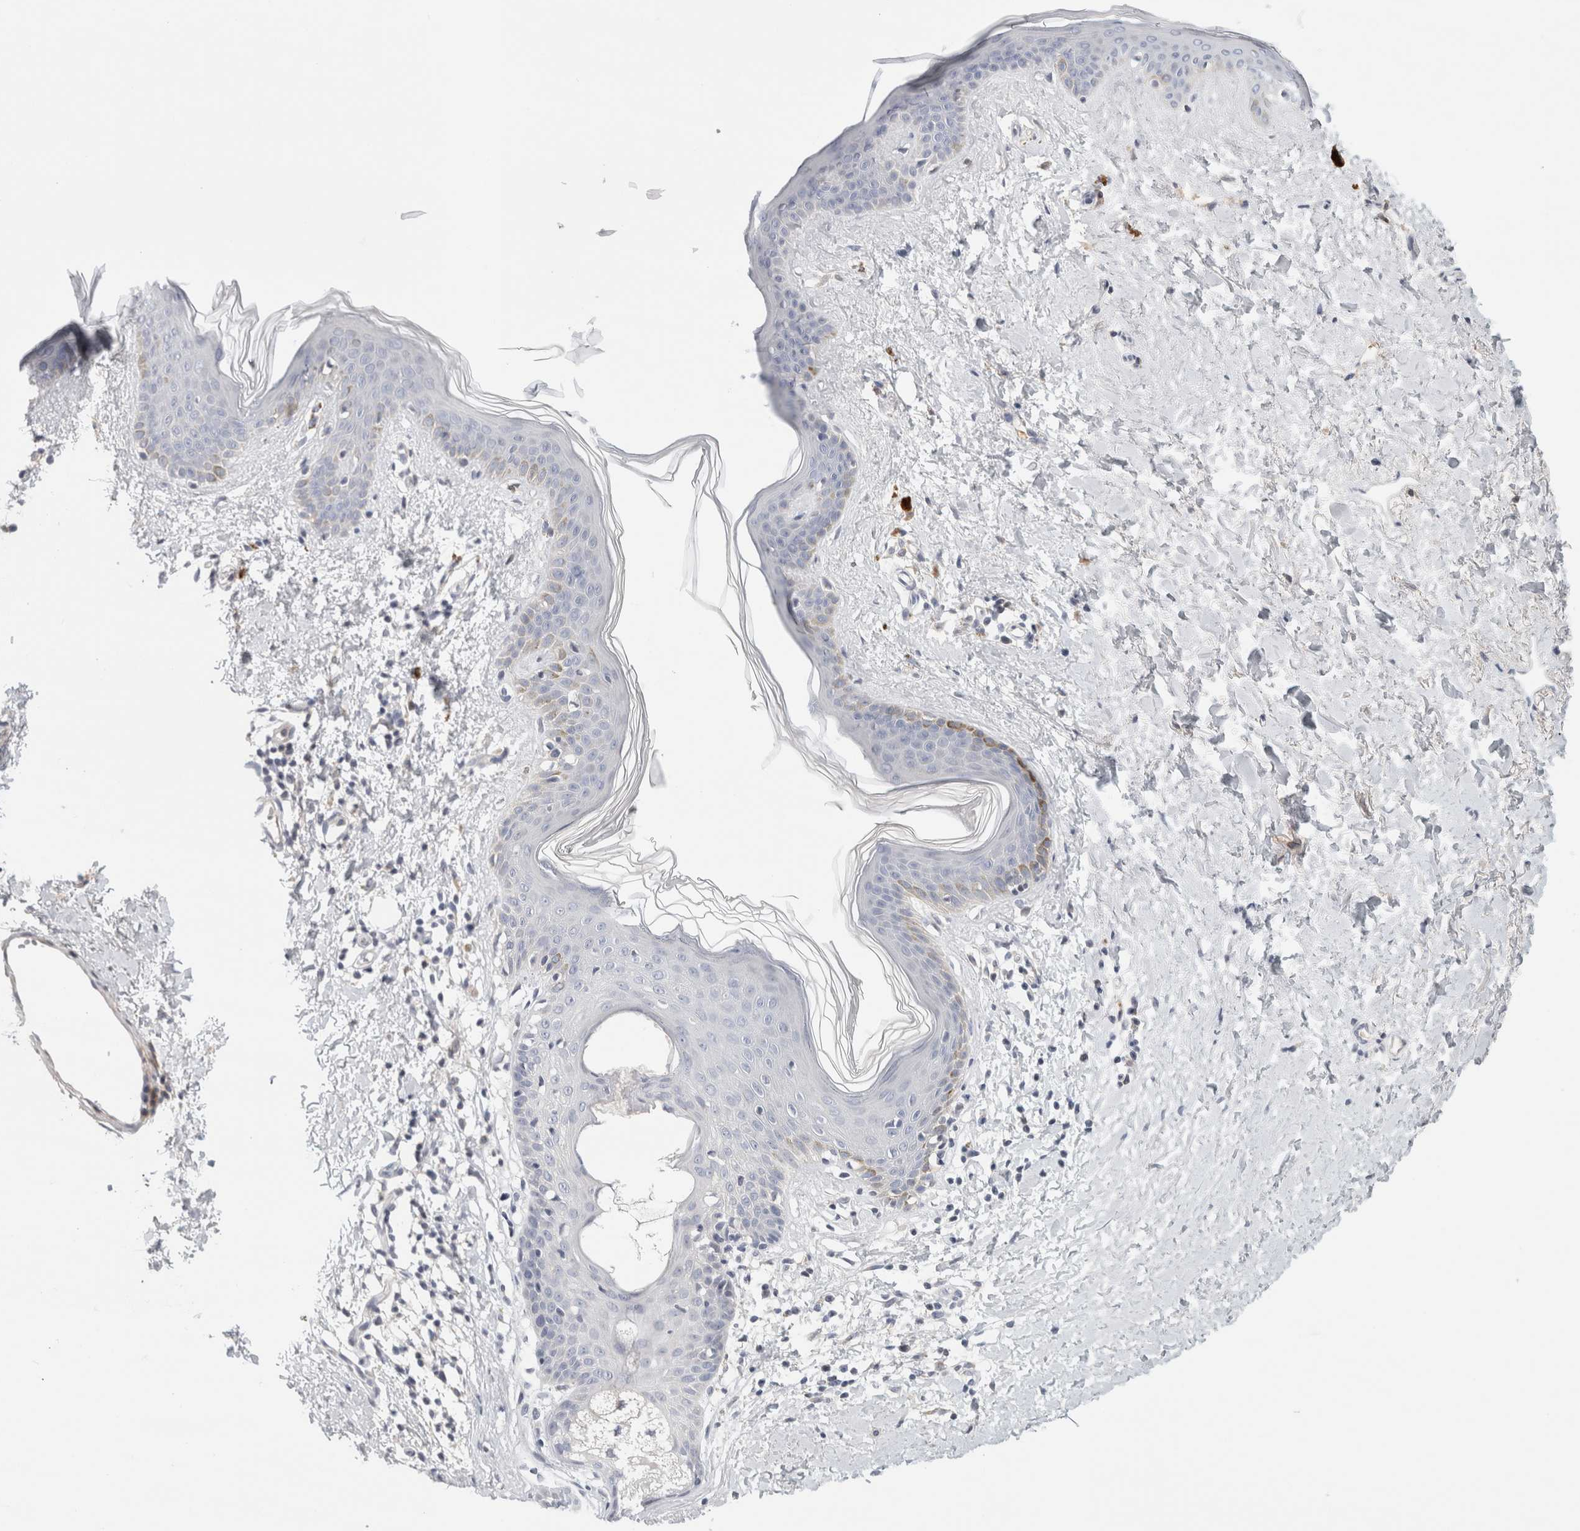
{"staining": {"intensity": "negative", "quantity": "none", "location": "none"}, "tissue": "skin", "cell_type": "Fibroblasts", "image_type": "normal", "snomed": [{"axis": "morphology", "description": "Normal tissue, NOS"}, {"axis": "topography", "description": "Skin"}], "caption": "Benign skin was stained to show a protein in brown. There is no significant positivity in fibroblasts. The staining was performed using DAB (3,3'-diaminobenzidine) to visualize the protein expression in brown, while the nuclei were stained in blue with hematoxylin (Magnification: 20x).", "gene": "STK31", "patient": {"sex": "female", "age": 46}}